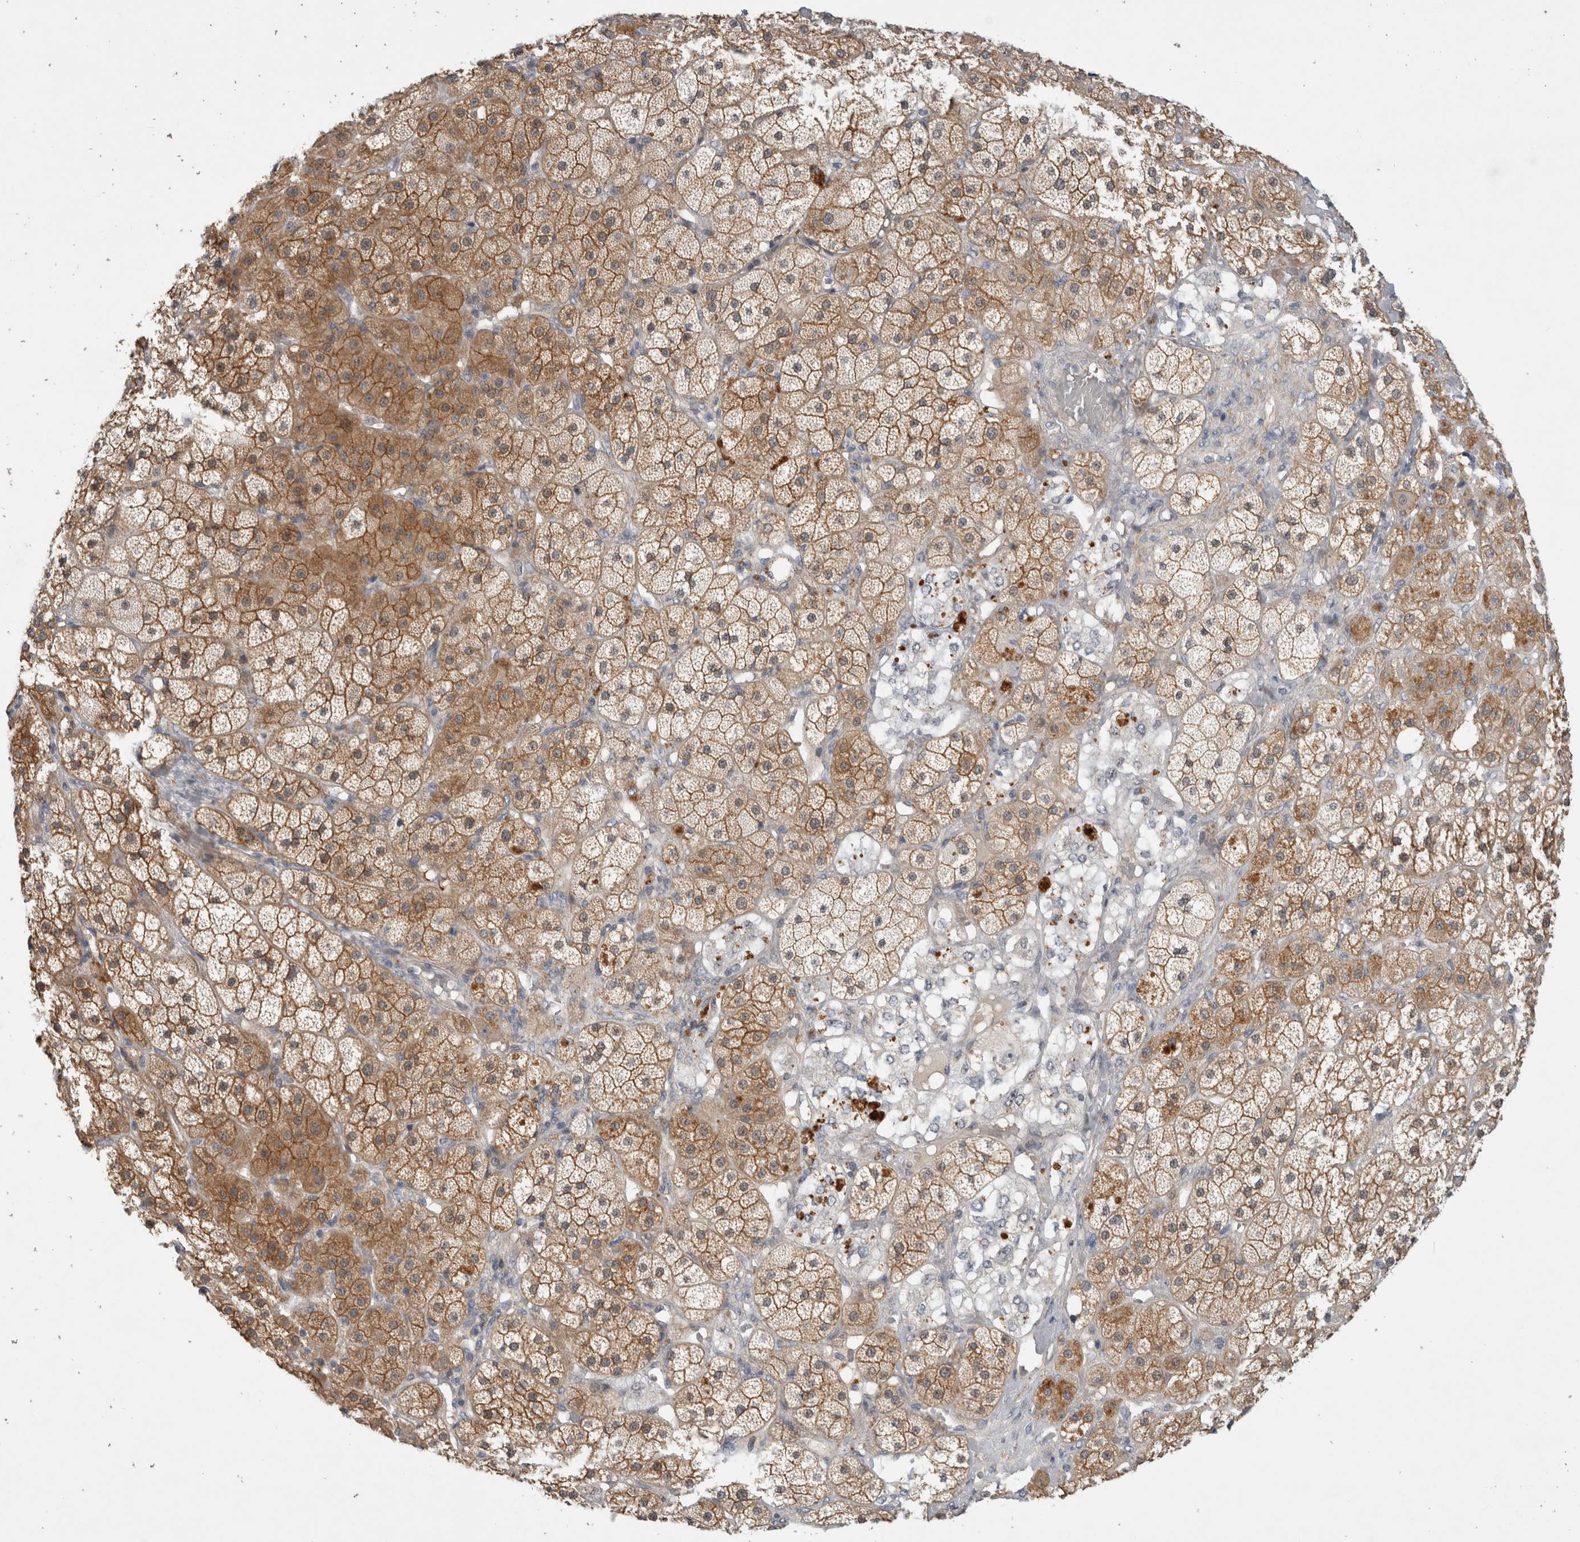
{"staining": {"intensity": "moderate", "quantity": ">75%", "location": "cytoplasmic/membranous"}, "tissue": "adrenal gland", "cell_type": "Glandular cells", "image_type": "normal", "snomed": [{"axis": "morphology", "description": "Normal tissue, NOS"}, {"axis": "topography", "description": "Adrenal gland"}], "caption": "Human adrenal gland stained with a brown dye shows moderate cytoplasmic/membranous positive expression in approximately >75% of glandular cells.", "gene": "CERS3", "patient": {"sex": "male", "age": 57}}